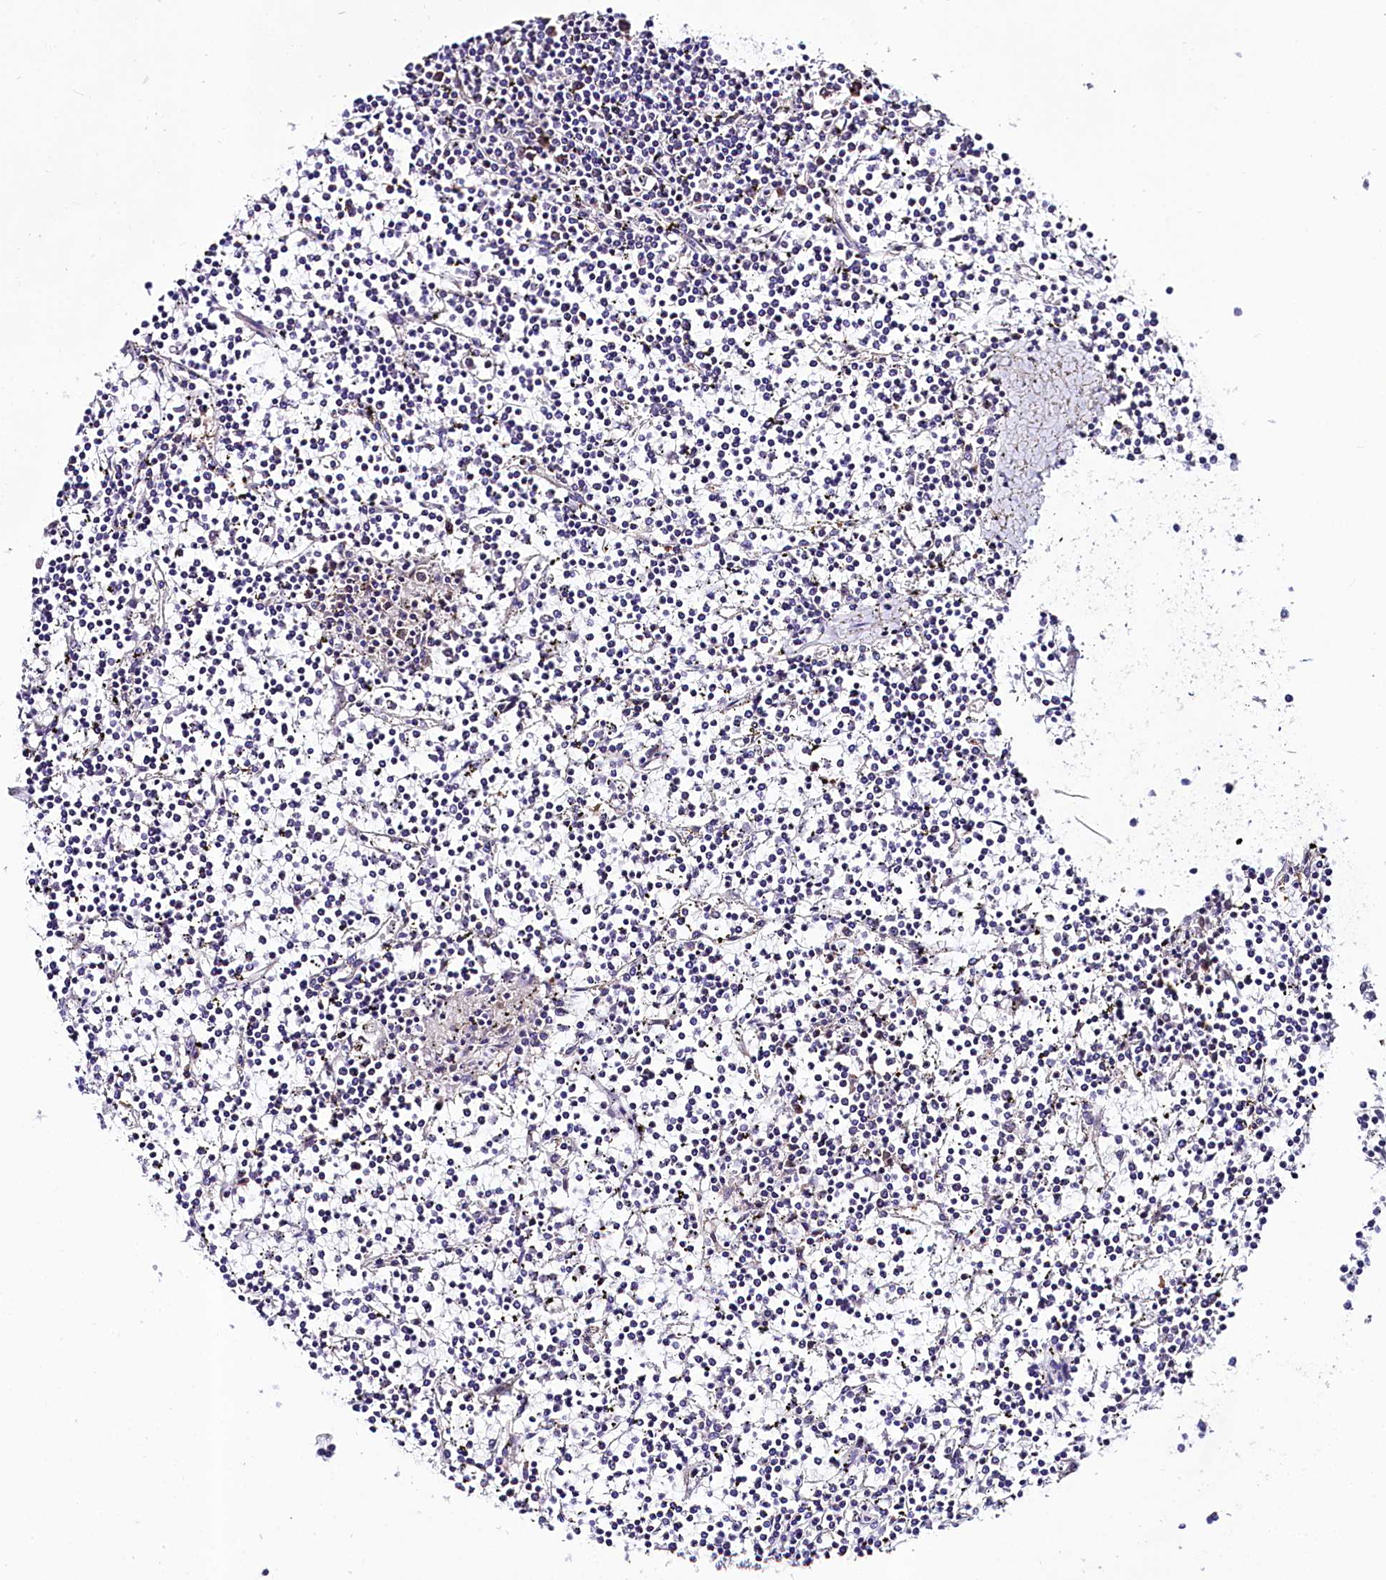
{"staining": {"intensity": "negative", "quantity": "none", "location": "none"}, "tissue": "lymphoma", "cell_type": "Tumor cells", "image_type": "cancer", "snomed": [{"axis": "morphology", "description": "Malignant lymphoma, non-Hodgkin's type, Low grade"}, {"axis": "topography", "description": "Spleen"}], "caption": "There is no significant staining in tumor cells of malignant lymphoma, non-Hodgkin's type (low-grade).", "gene": "ABHD5", "patient": {"sex": "female", "age": 19}}